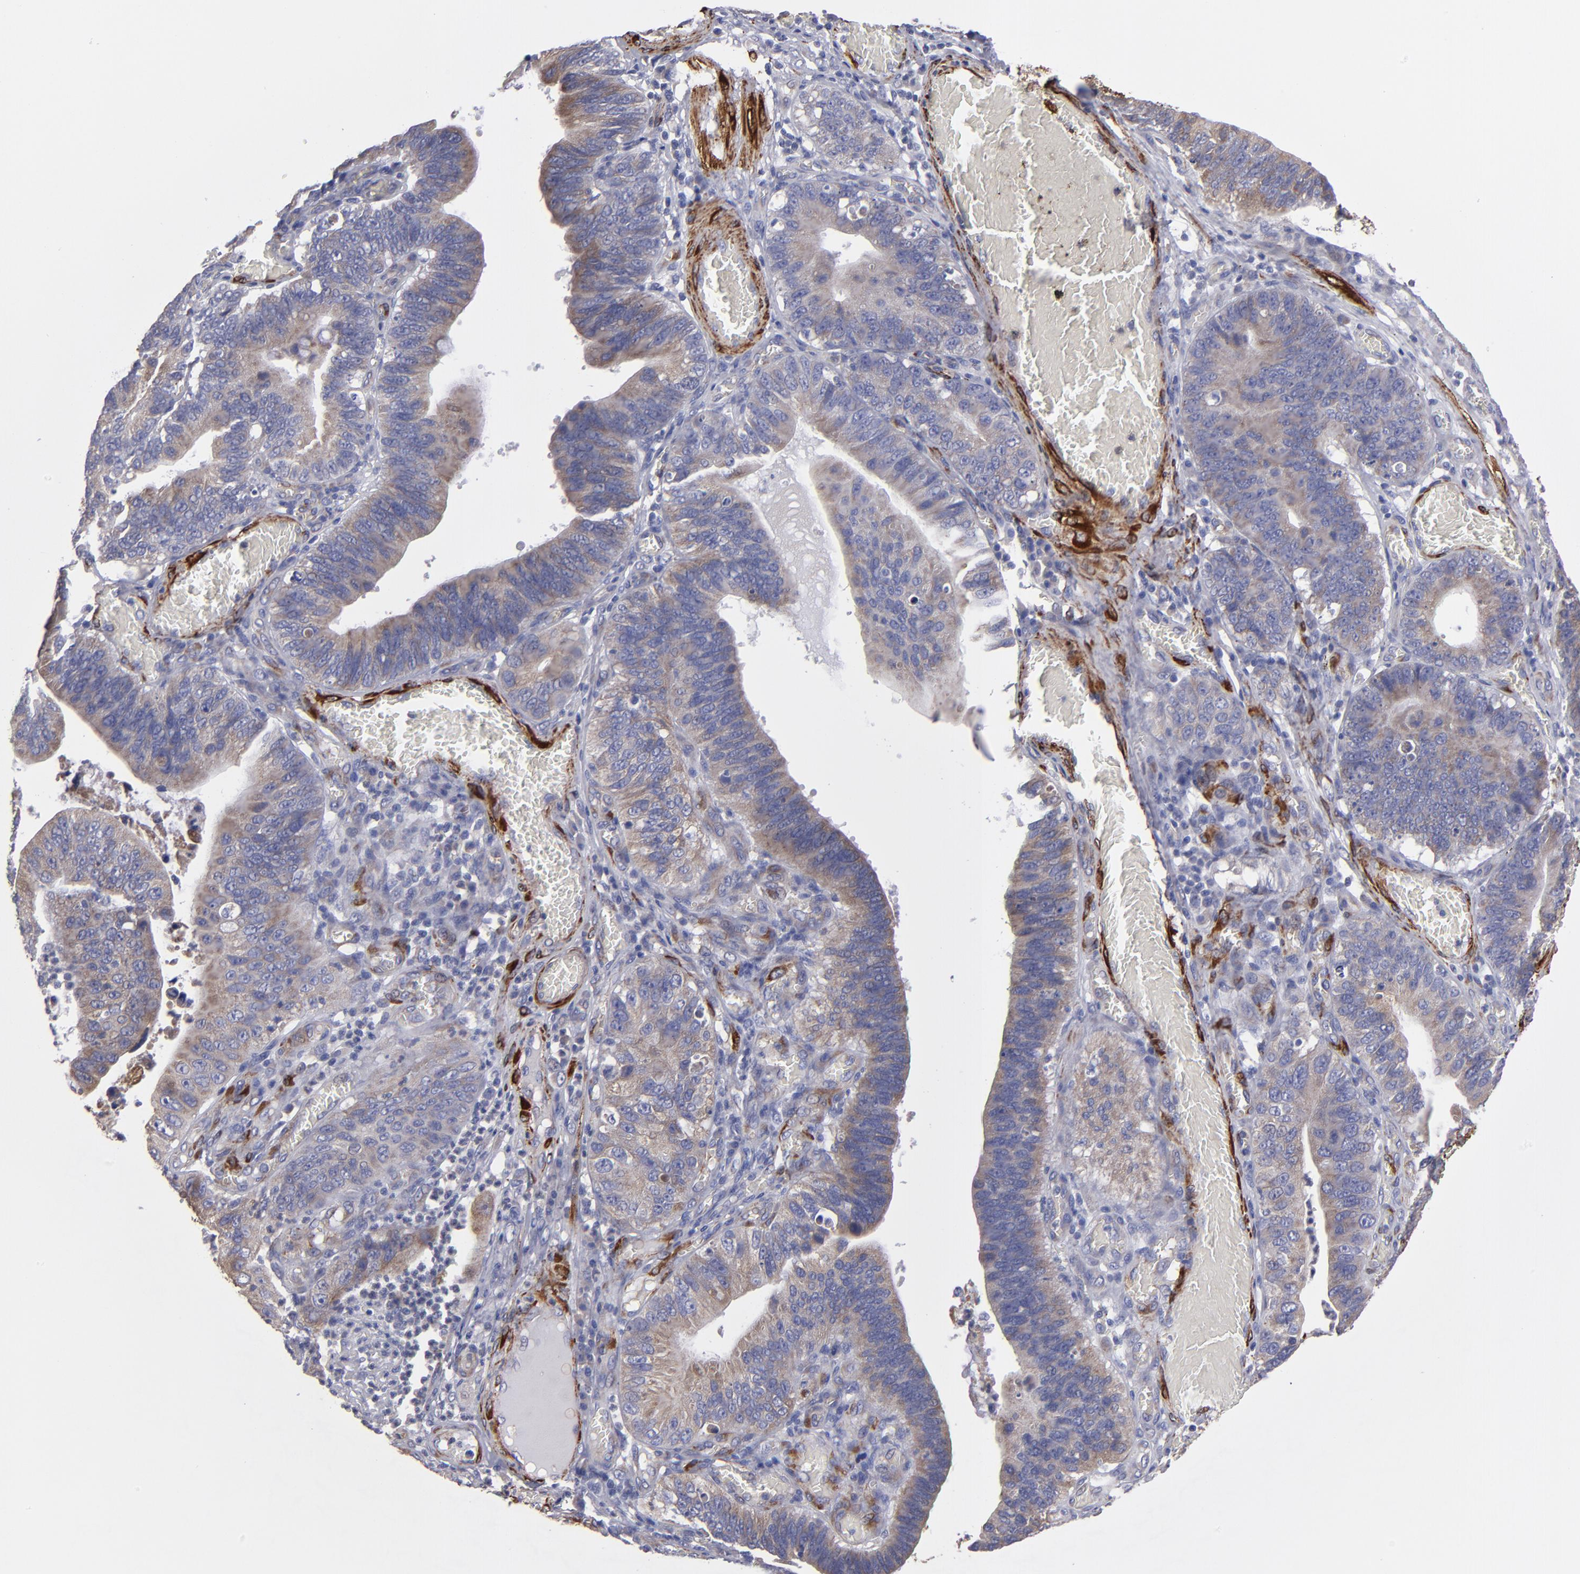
{"staining": {"intensity": "moderate", "quantity": ">75%", "location": "cytoplasmic/membranous"}, "tissue": "stomach cancer", "cell_type": "Tumor cells", "image_type": "cancer", "snomed": [{"axis": "morphology", "description": "Adenocarcinoma, NOS"}, {"axis": "topography", "description": "Stomach"}, {"axis": "topography", "description": "Gastric cardia"}], "caption": "About >75% of tumor cells in human stomach cancer exhibit moderate cytoplasmic/membranous protein staining as visualized by brown immunohistochemical staining.", "gene": "SLMAP", "patient": {"sex": "male", "age": 59}}